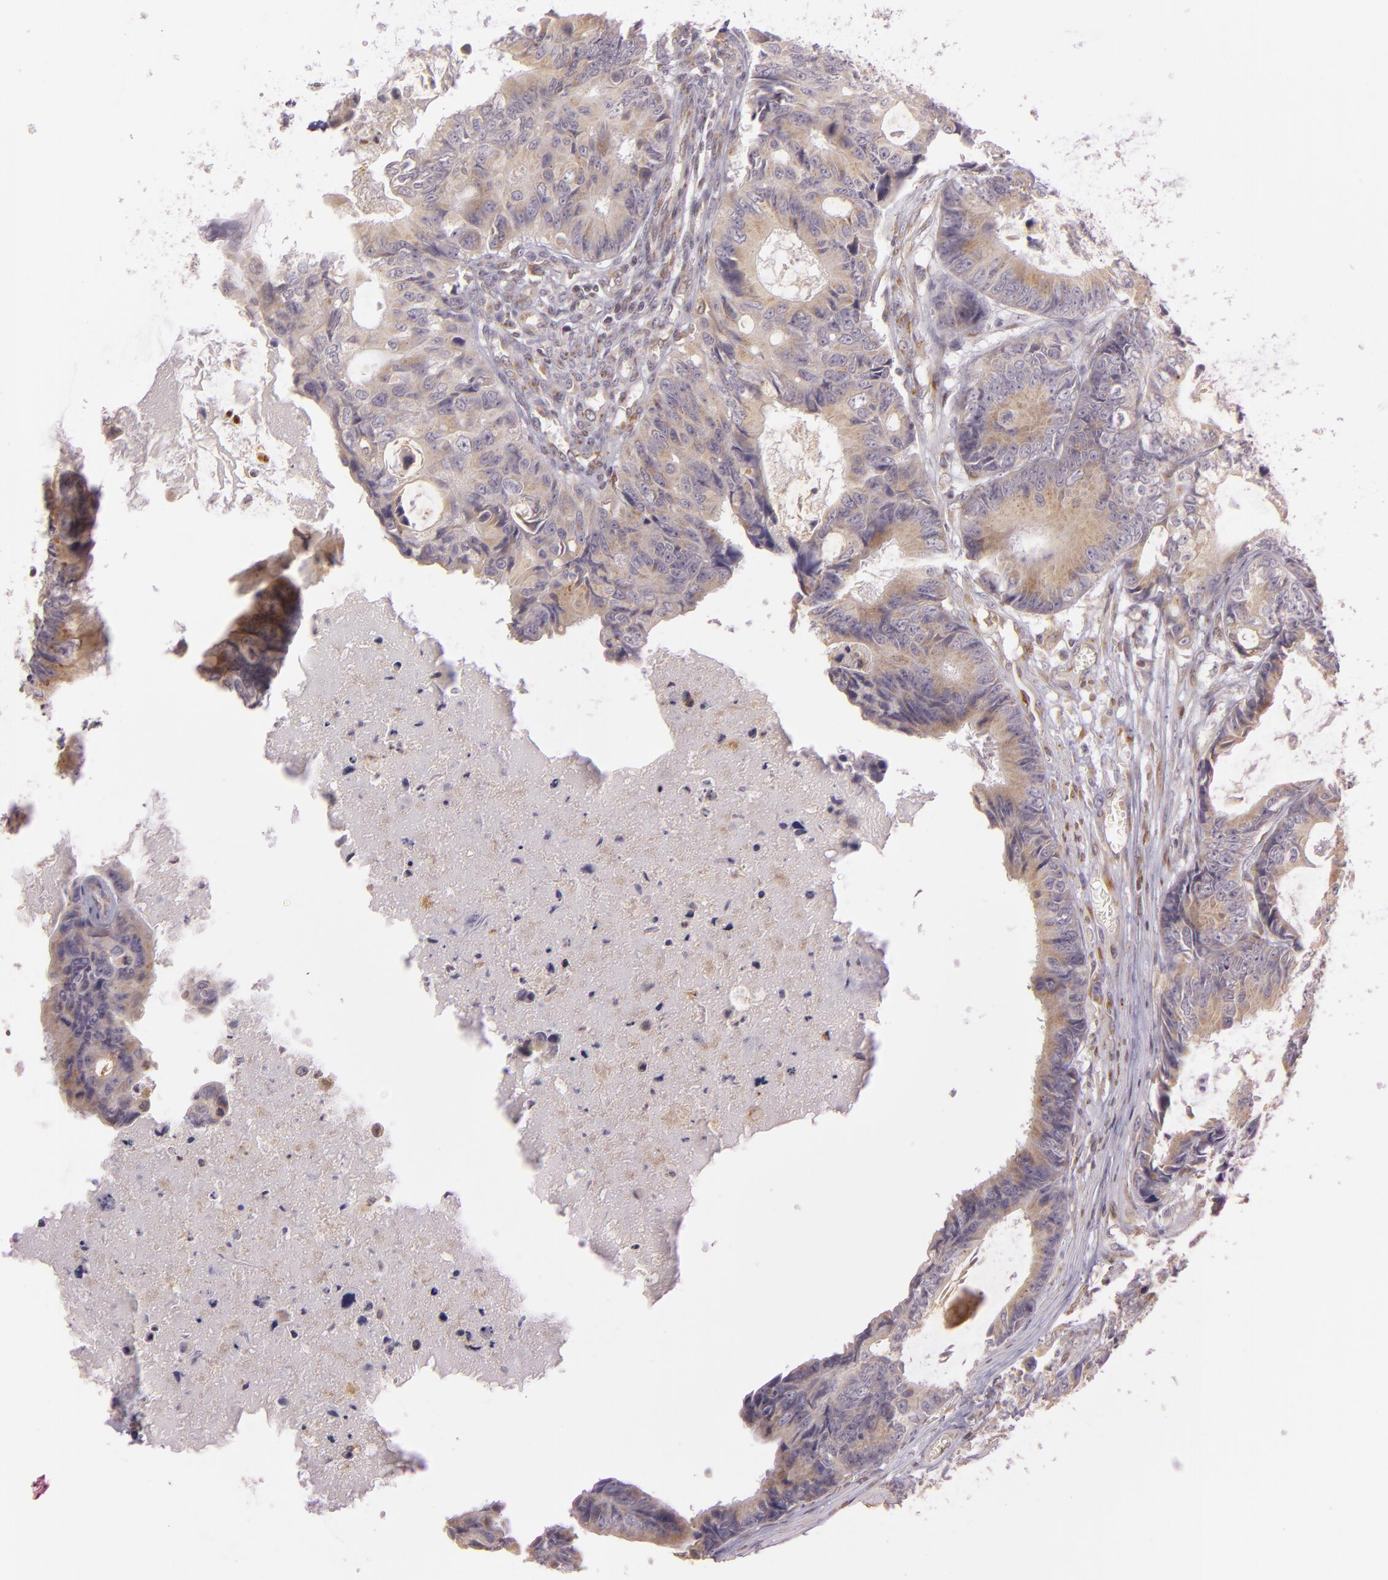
{"staining": {"intensity": "moderate", "quantity": ">75%", "location": "cytoplasmic/membranous"}, "tissue": "colorectal cancer", "cell_type": "Tumor cells", "image_type": "cancer", "snomed": [{"axis": "morphology", "description": "Adenocarcinoma, NOS"}, {"axis": "topography", "description": "Rectum"}], "caption": "Protein staining reveals moderate cytoplasmic/membranous expression in approximately >75% of tumor cells in colorectal cancer. Immunohistochemistry (ihc) stains the protein of interest in brown and the nuclei are stained blue.", "gene": "LGMN", "patient": {"sex": "female", "age": 98}}